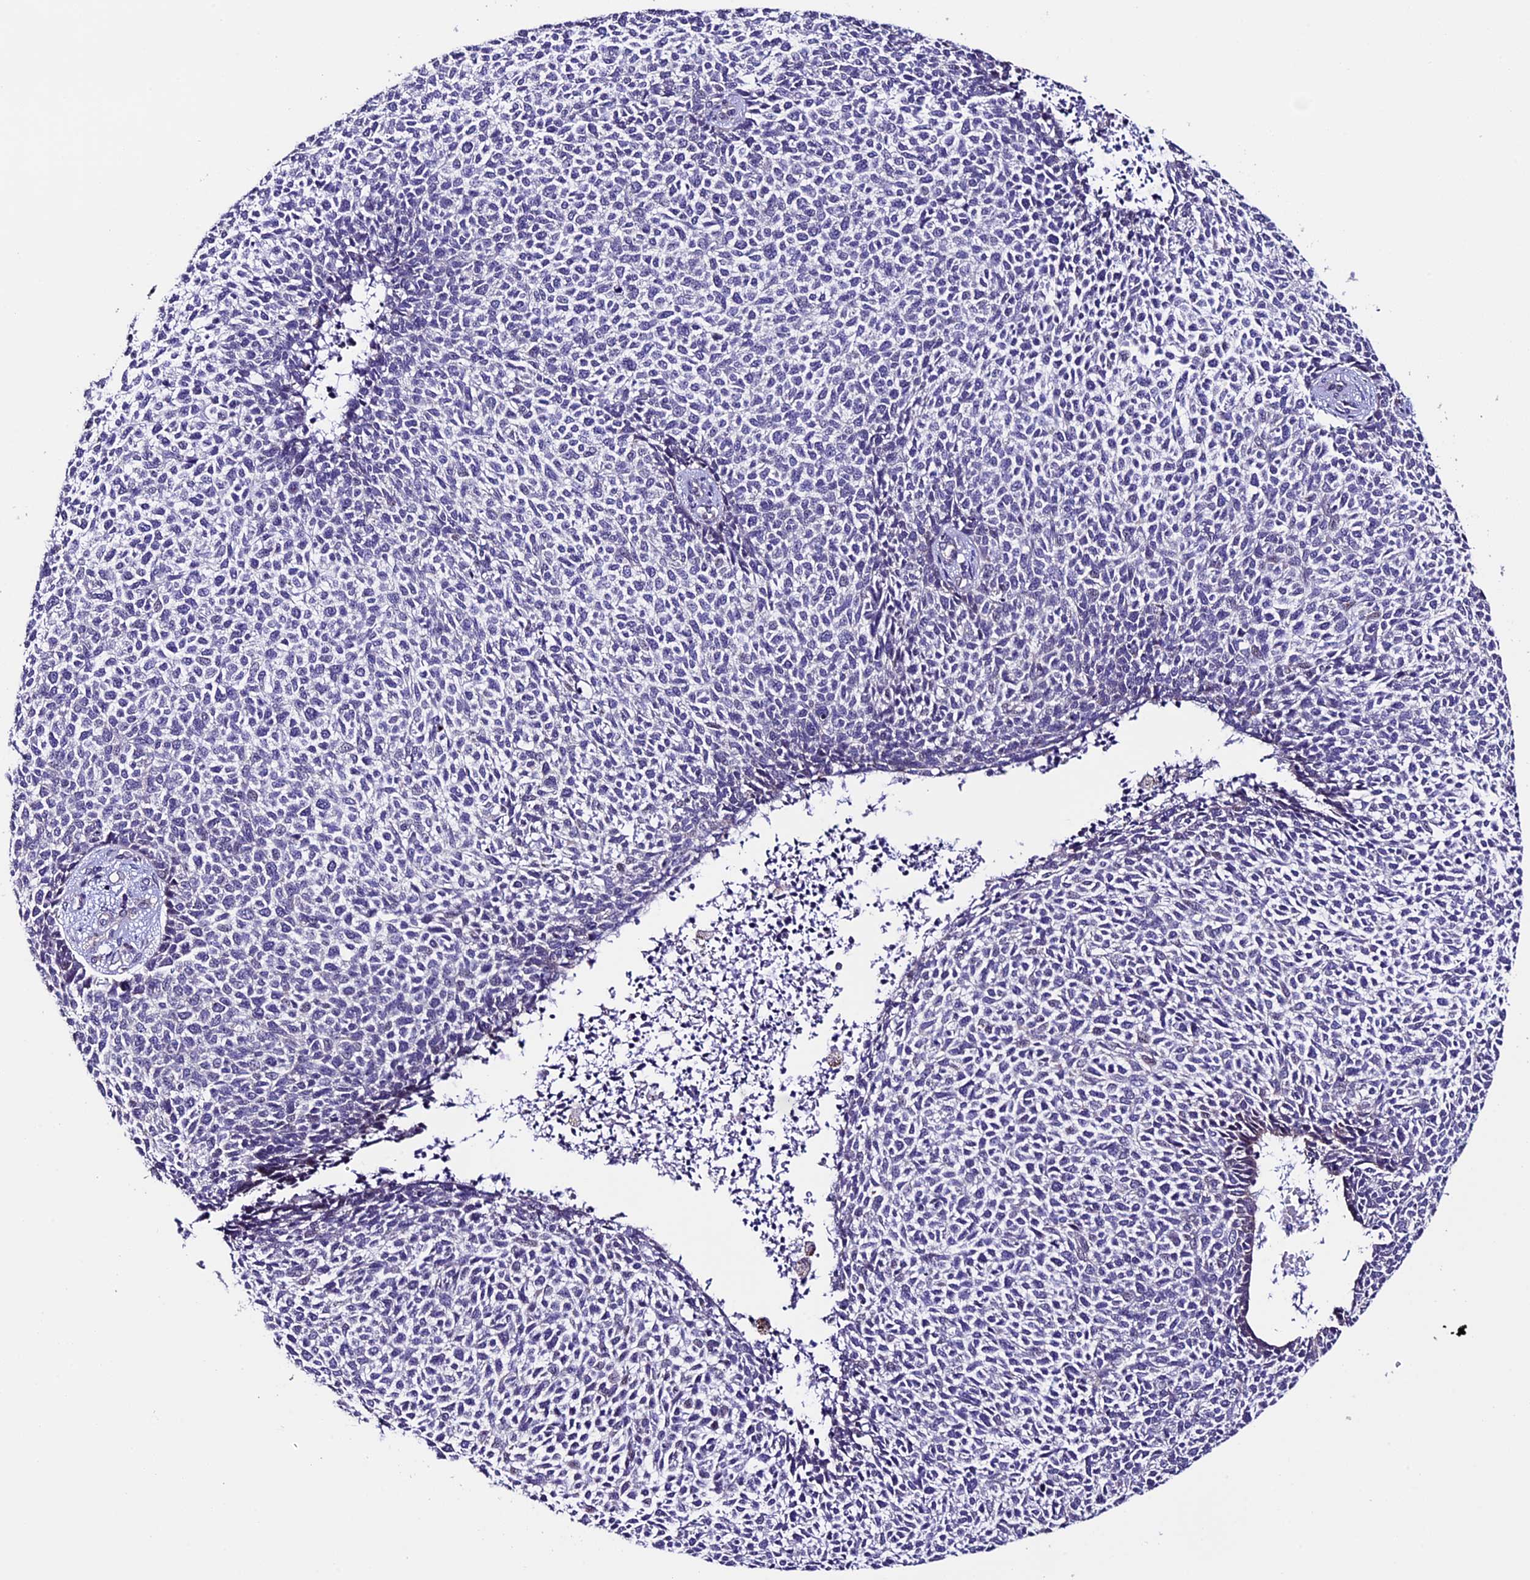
{"staining": {"intensity": "negative", "quantity": "none", "location": "none"}, "tissue": "skin cancer", "cell_type": "Tumor cells", "image_type": "cancer", "snomed": [{"axis": "morphology", "description": "Basal cell carcinoma"}, {"axis": "topography", "description": "Skin"}], "caption": "IHC image of basal cell carcinoma (skin) stained for a protein (brown), which displays no positivity in tumor cells.", "gene": "TMEM171", "patient": {"sex": "female", "age": 84}}